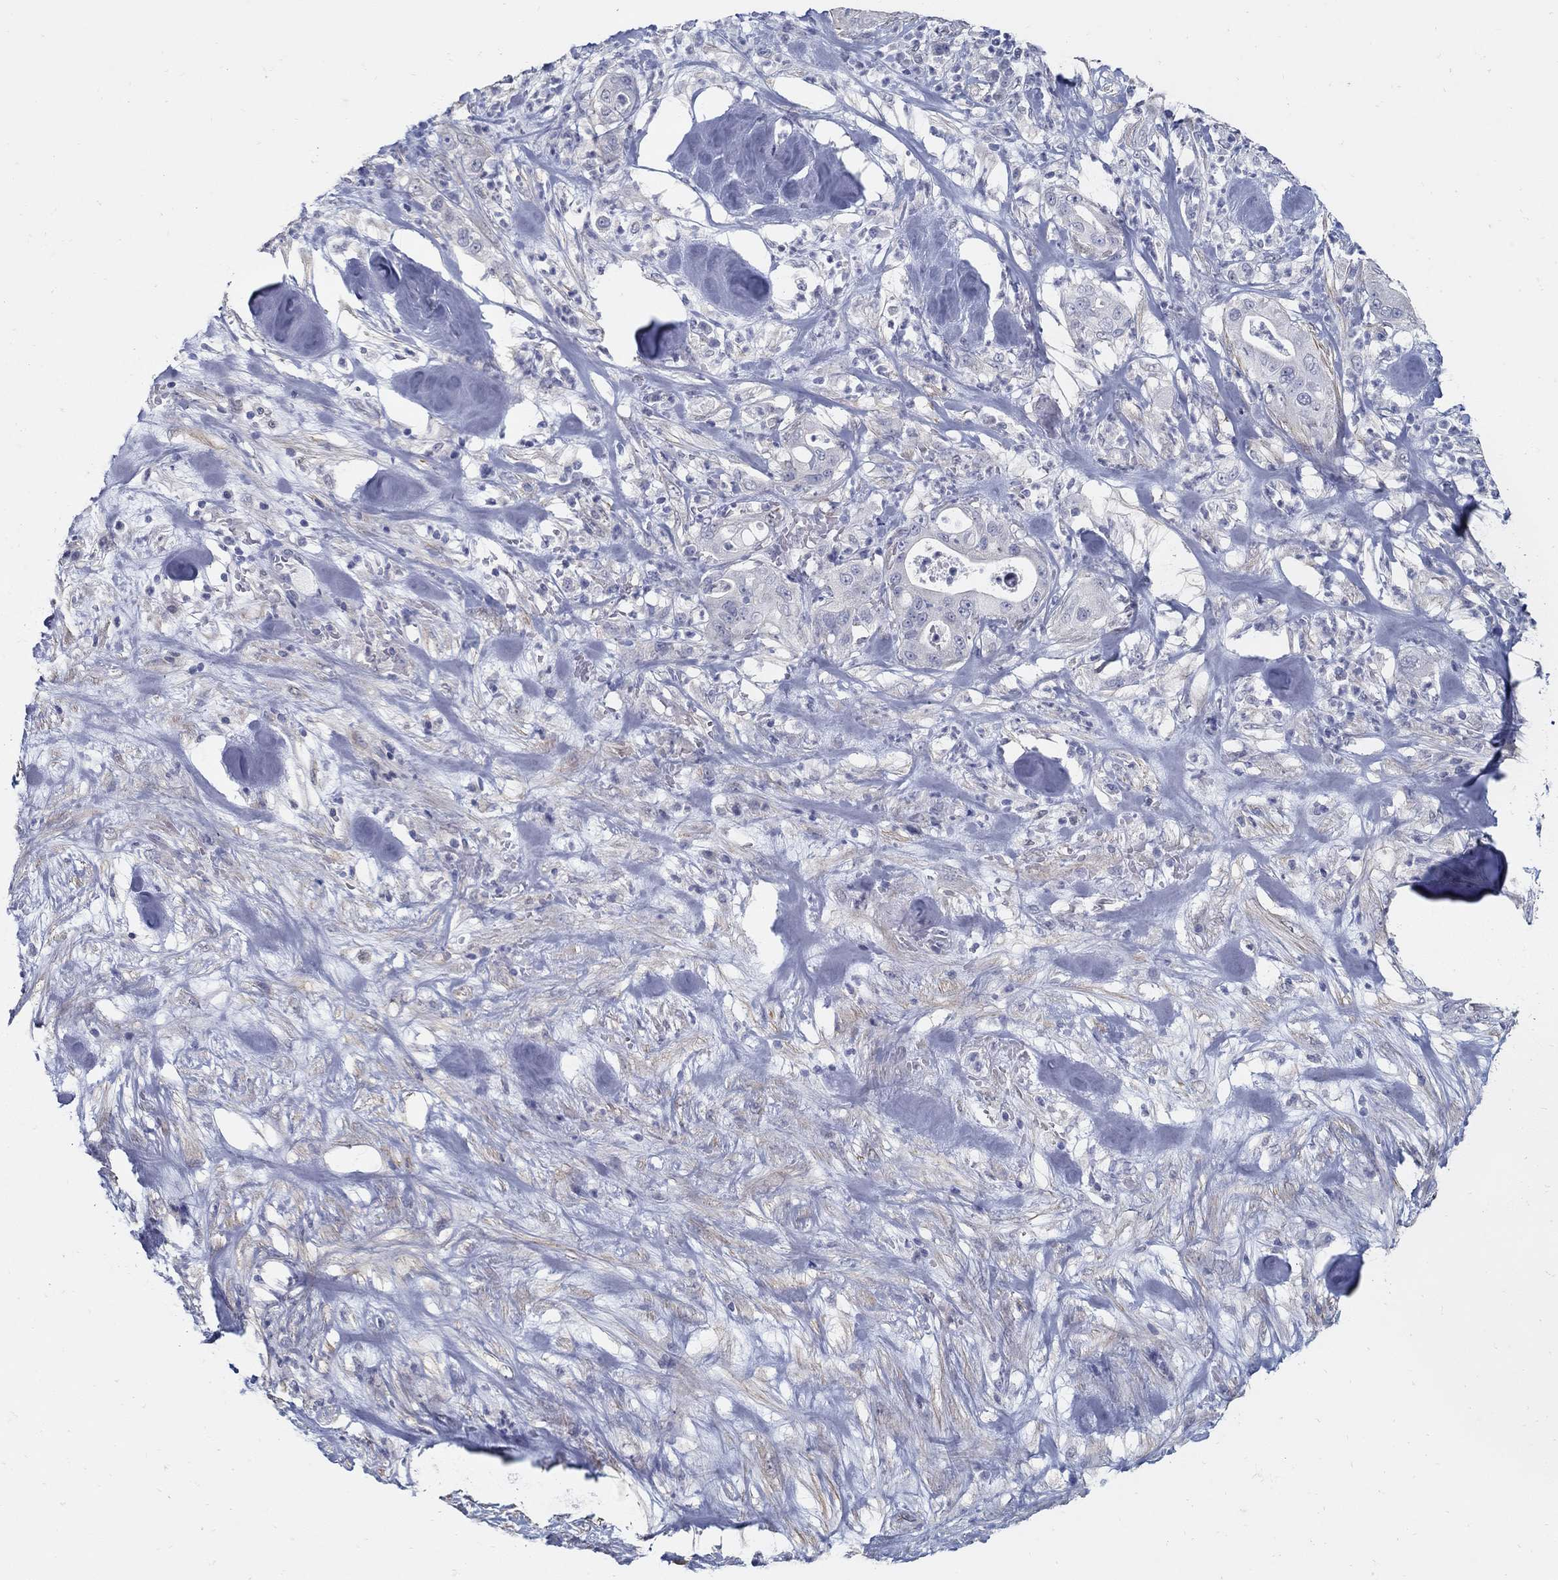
{"staining": {"intensity": "negative", "quantity": "none", "location": "none"}, "tissue": "pancreatic cancer", "cell_type": "Tumor cells", "image_type": "cancer", "snomed": [{"axis": "morphology", "description": "Adenocarcinoma, NOS"}, {"axis": "topography", "description": "Pancreas"}], "caption": "Pancreatic adenocarcinoma was stained to show a protein in brown. There is no significant staining in tumor cells.", "gene": "USP29", "patient": {"sex": "male", "age": 71}}